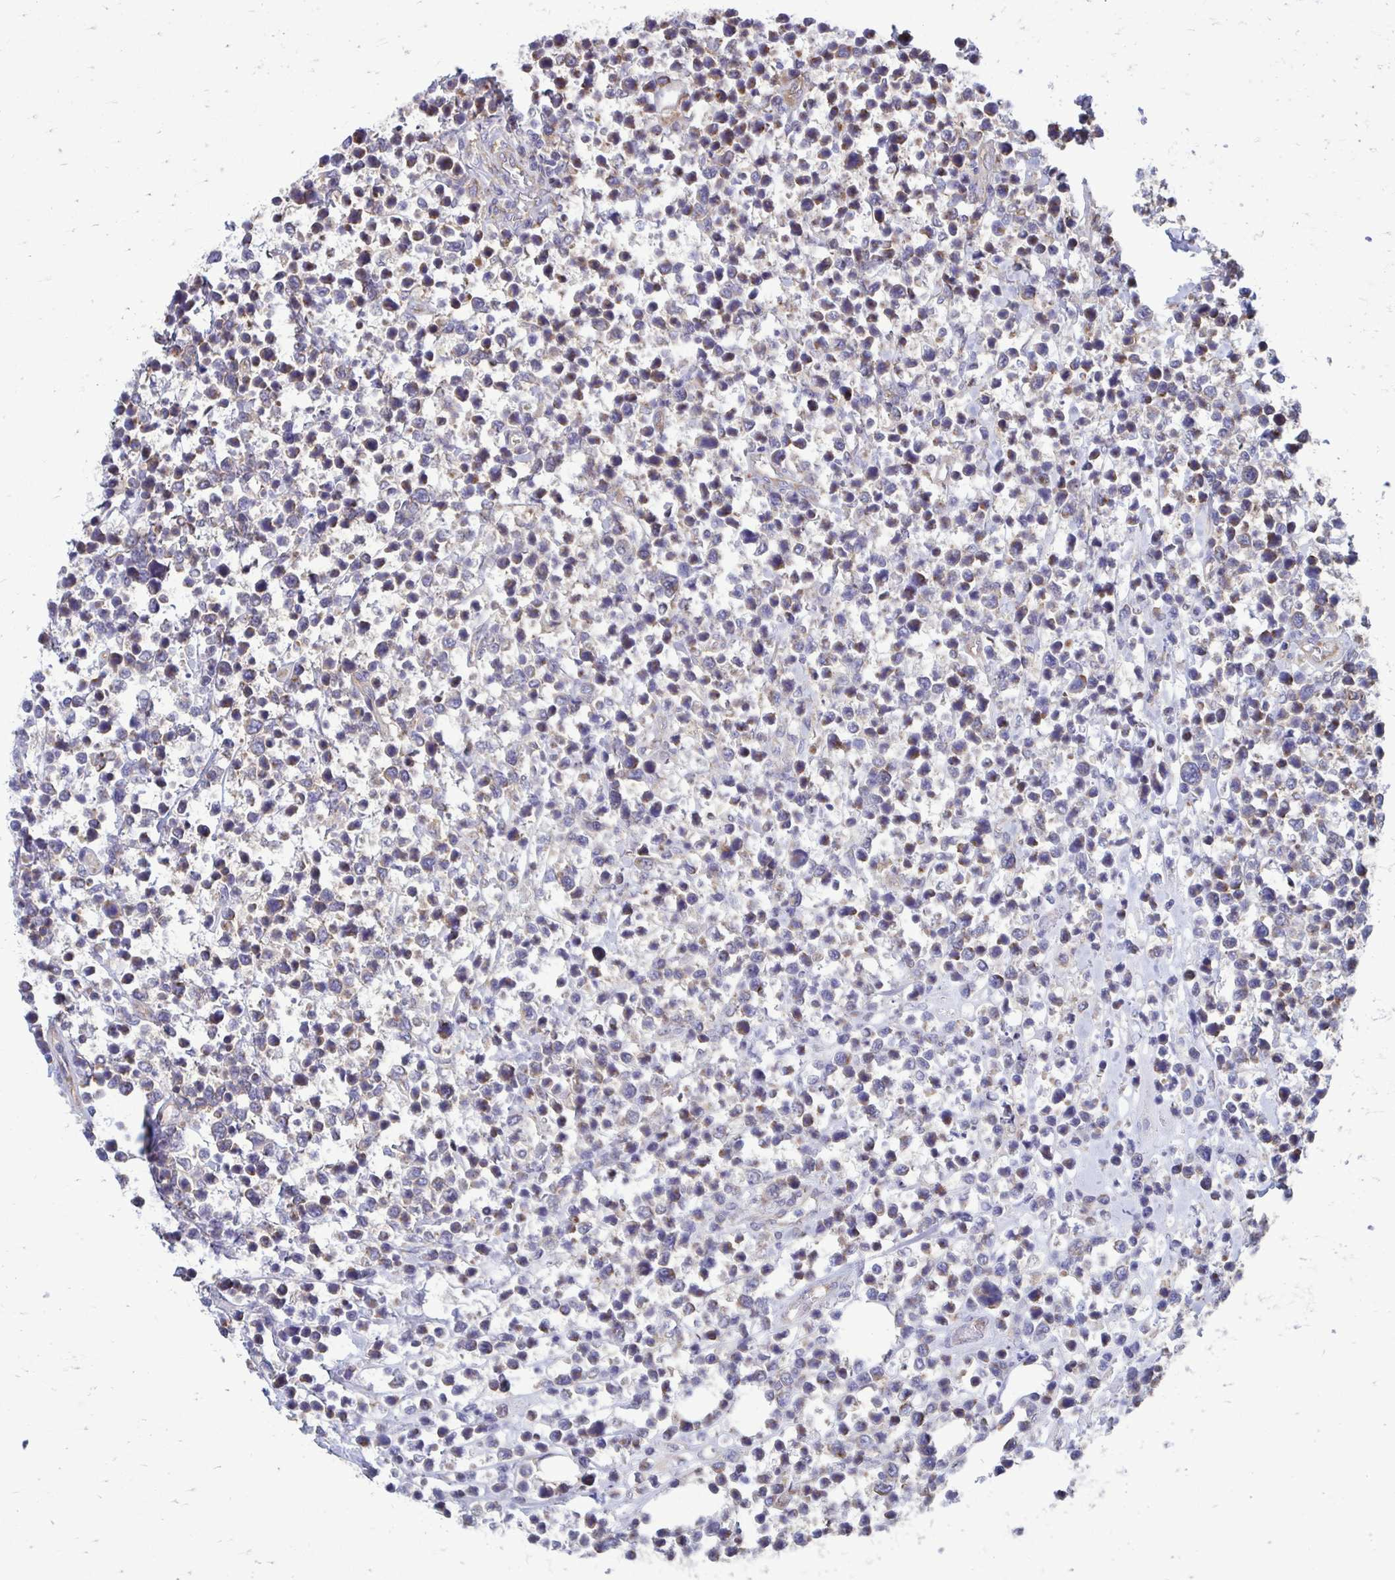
{"staining": {"intensity": "moderate", "quantity": "<25%", "location": "cytoplasmic/membranous"}, "tissue": "lymphoma", "cell_type": "Tumor cells", "image_type": "cancer", "snomed": [{"axis": "morphology", "description": "Malignant lymphoma, non-Hodgkin's type, High grade"}, {"axis": "topography", "description": "Soft tissue"}], "caption": "Lymphoma tissue demonstrates moderate cytoplasmic/membranous staining in about <25% of tumor cells, visualized by immunohistochemistry.", "gene": "CLTA", "patient": {"sex": "female", "age": 56}}